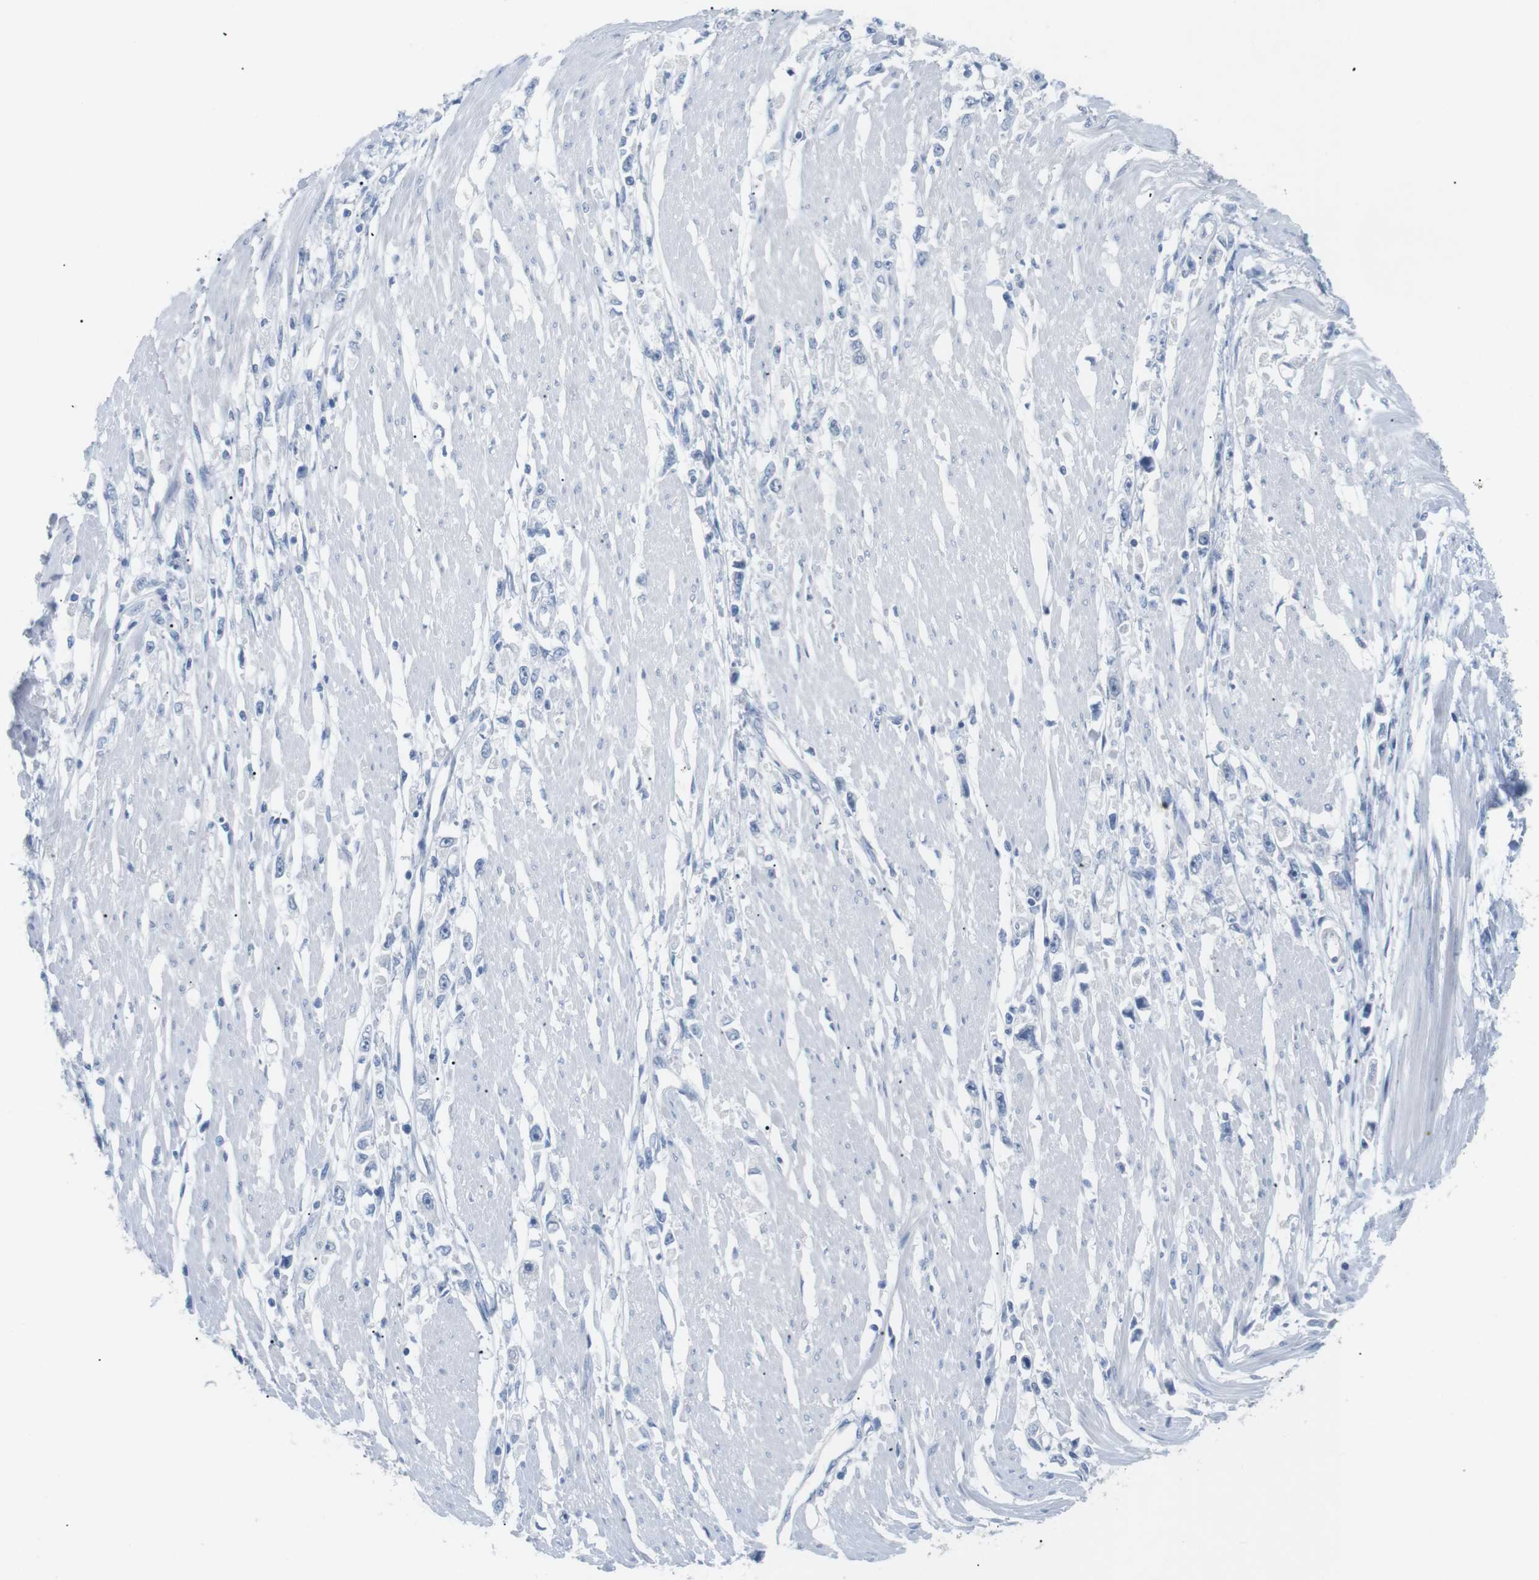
{"staining": {"intensity": "negative", "quantity": "none", "location": "none"}, "tissue": "stomach cancer", "cell_type": "Tumor cells", "image_type": "cancer", "snomed": [{"axis": "morphology", "description": "Adenocarcinoma, NOS"}, {"axis": "topography", "description": "Stomach"}], "caption": "Immunohistochemistry of human stomach cancer shows no expression in tumor cells.", "gene": "HBG2", "patient": {"sex": "female", "age": 59}}